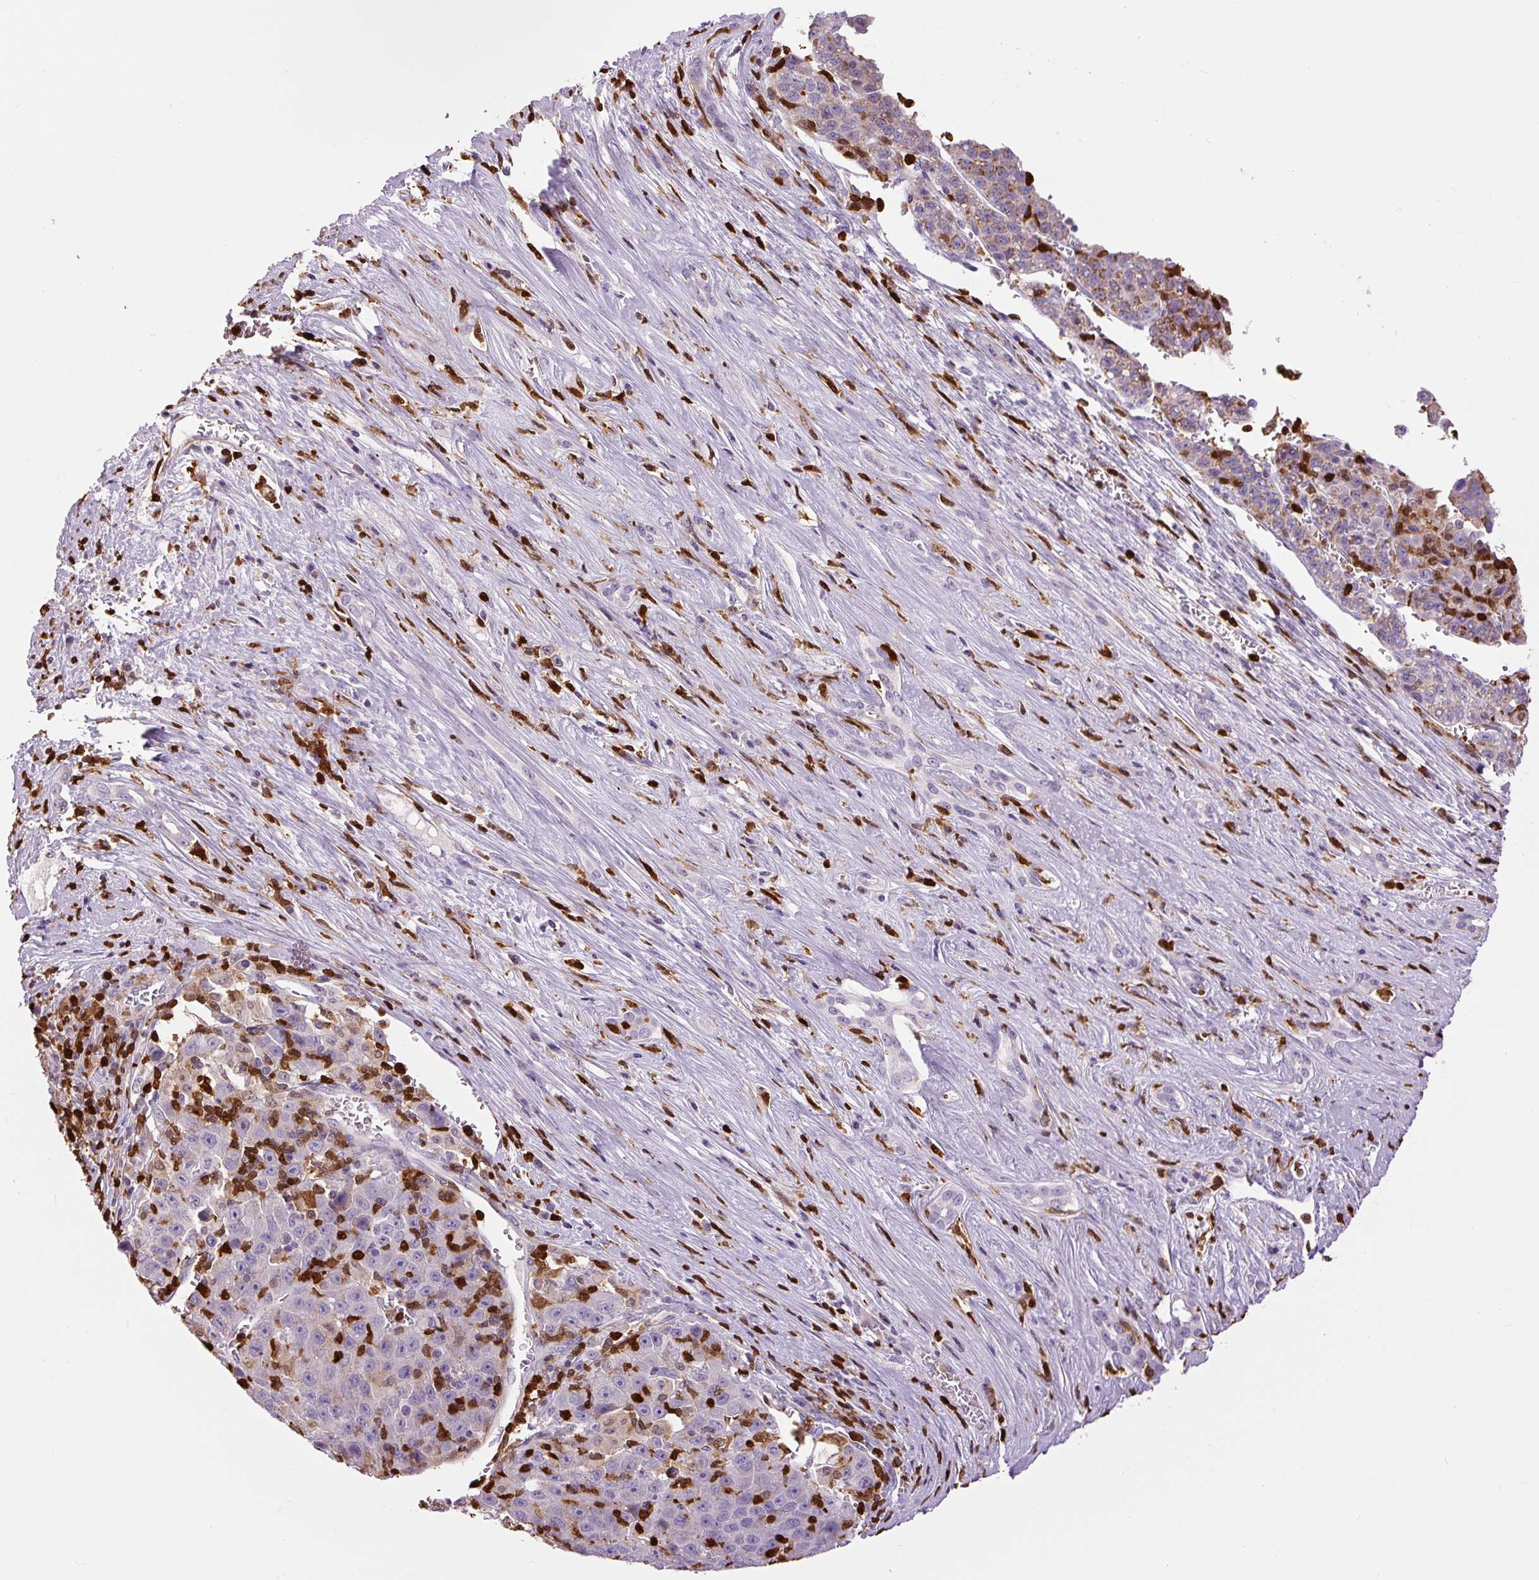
{"staining": {"intensity": "negative", "quantity": "none", "location": "none"}, "tissue": "liver cancer", "cell_type": "Tumor cells", "image_type": "cancer", "snomed": [{"axis": "morphology", "description": "Carcinoma, Hepatocellular, NOS"}, {"axis": "topography", "description": "Liver"}], "caption": "Immunohistochemistry (IHC) histopathology image of neoplastic tissue: human hepatocellular carcinoma (liver) stained with DAB (3,3'-diaminobenzidine) reveals no significant protein staining in tumor cells.", "gene": "S100A4", "patient": {"sex": "female", "age": 53}}